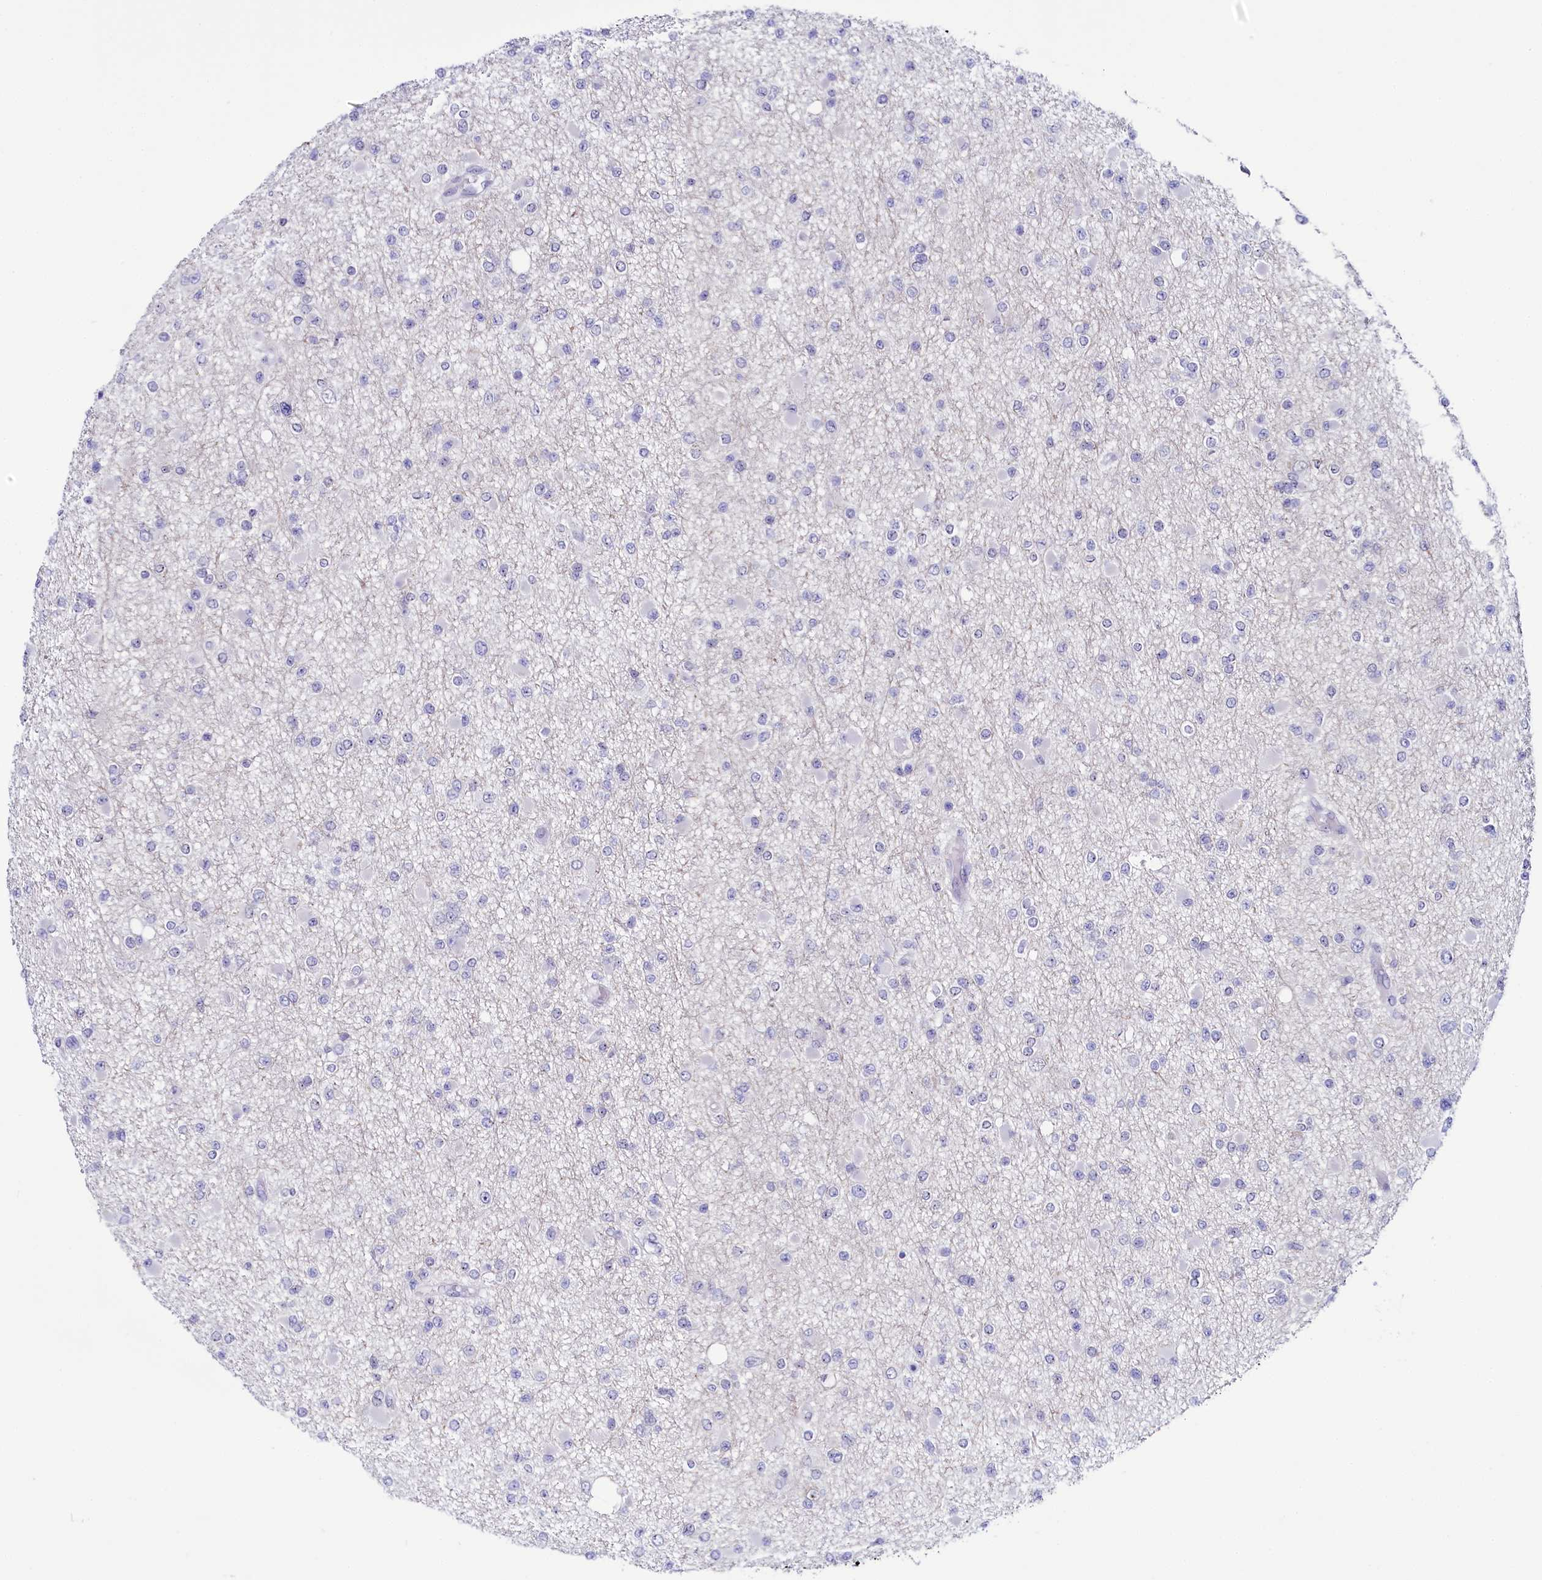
{"staining": {"intensity": "negative", "quantity": "none", "location": "none"}, "tissue": "glioma", "cell_type": "Tumor cells", "image_type": "cancer", "snomed": [{"axis": "morphology", "description": "Glioma, malignant, Low grade"}, {"axis": "topography", "description": "Brain"}], "caption": "A high-resolution micrograph shows immunohistochemistry staining of glioma, which exhibits no significant expression in tumor cells.", "gene": "TCOF1", "patient": {"sex": "female", "age": 22}}